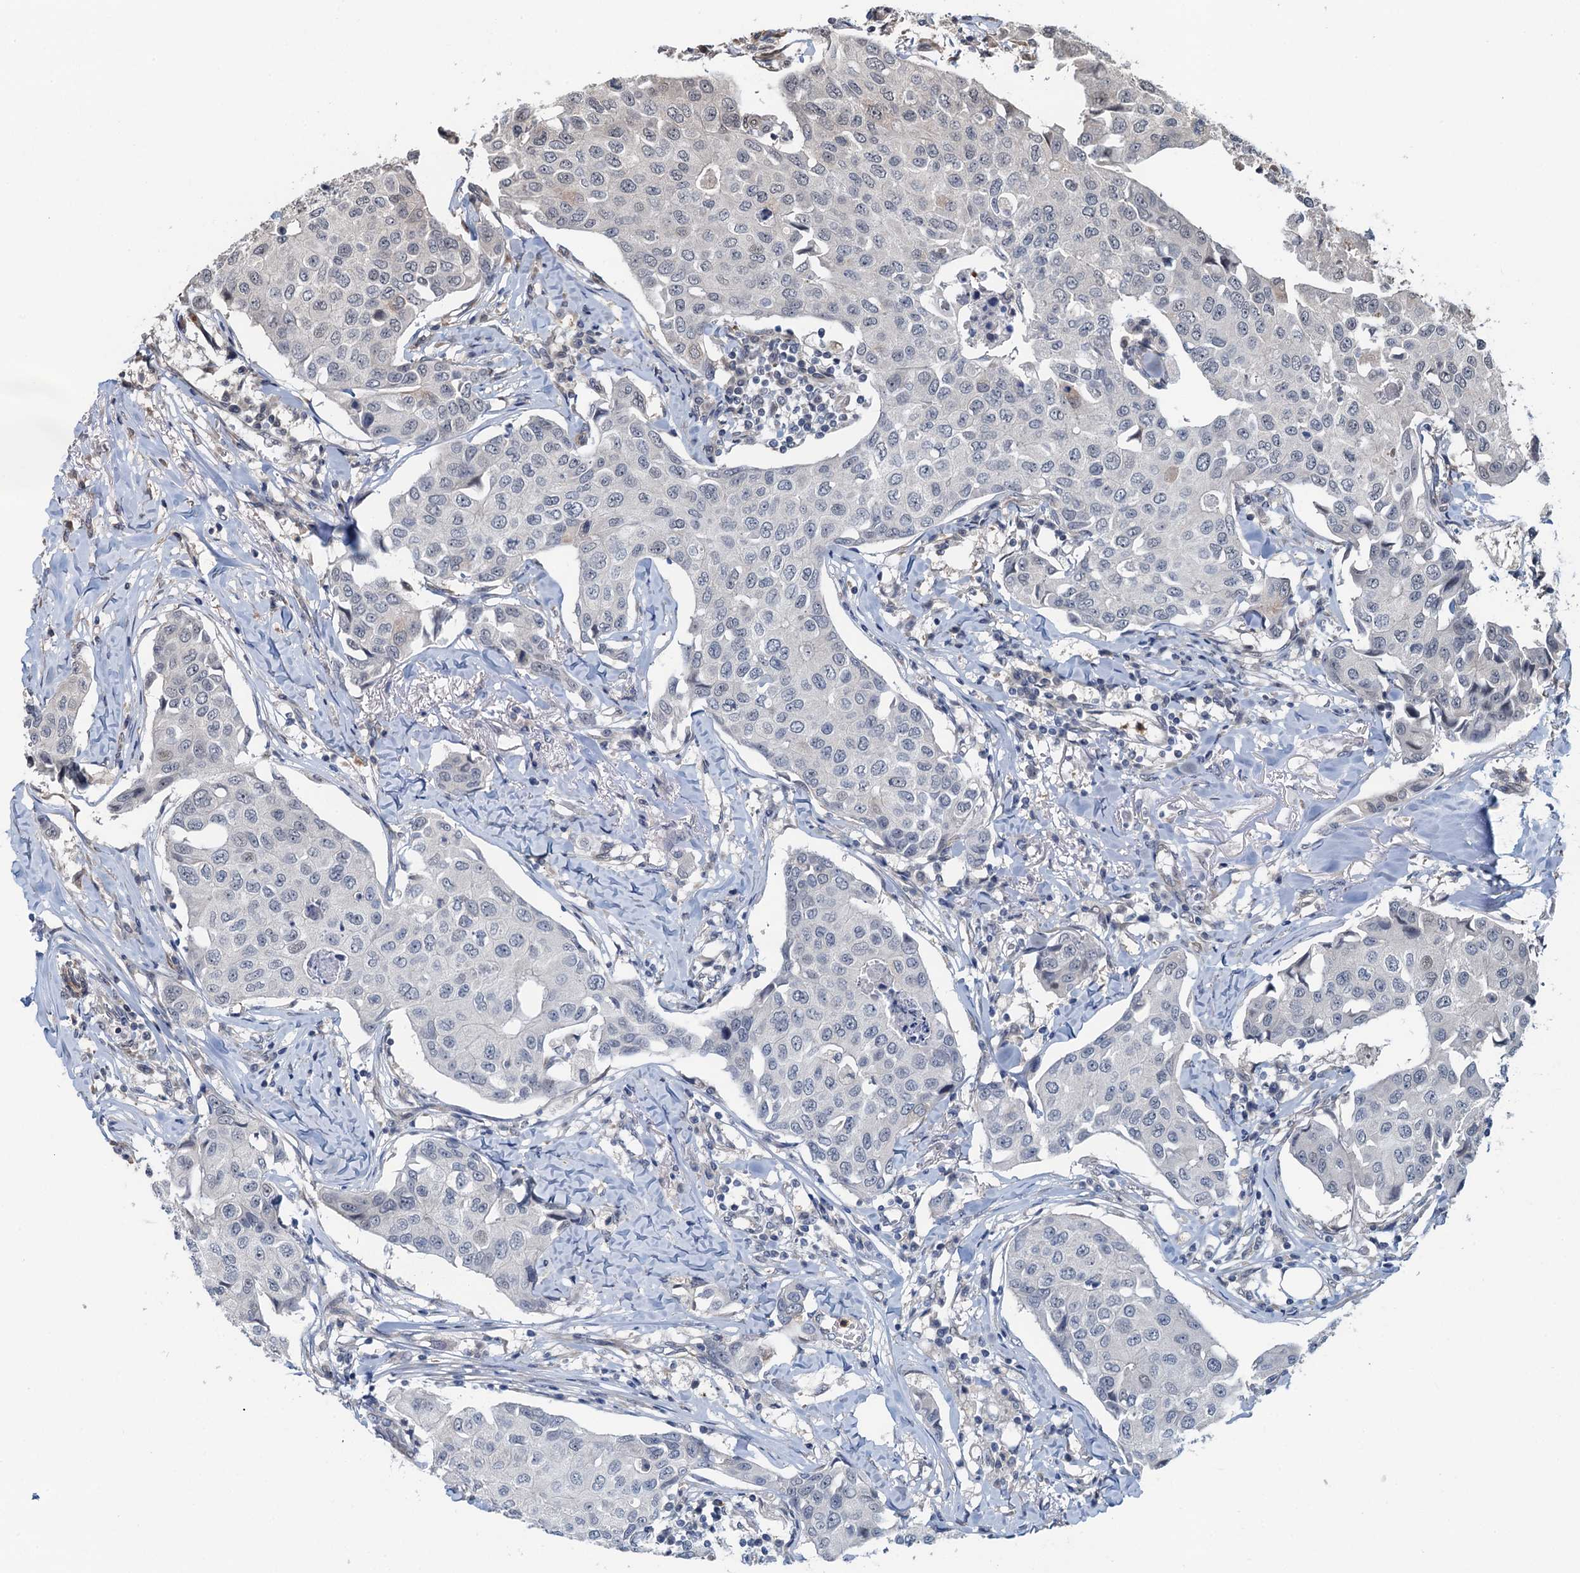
{"staining": {"intensity": "negative", "quantity": "none", "location": "none"}, "tissue": "breast cancer", "cell_type": "Tumor cells", "image_type": "cancer", "snomed": [{"axis": "morphology", "description": "Duct carcinoma"}, {"axis": "topography", "description": "Breast"}], "caption": "IHC photomicrograph of breast cancer stained for a protein (brown), which shows no expression in tumor cells.", "gene": "WHAMM", "patient": {"sex": "female", "age": 80}}